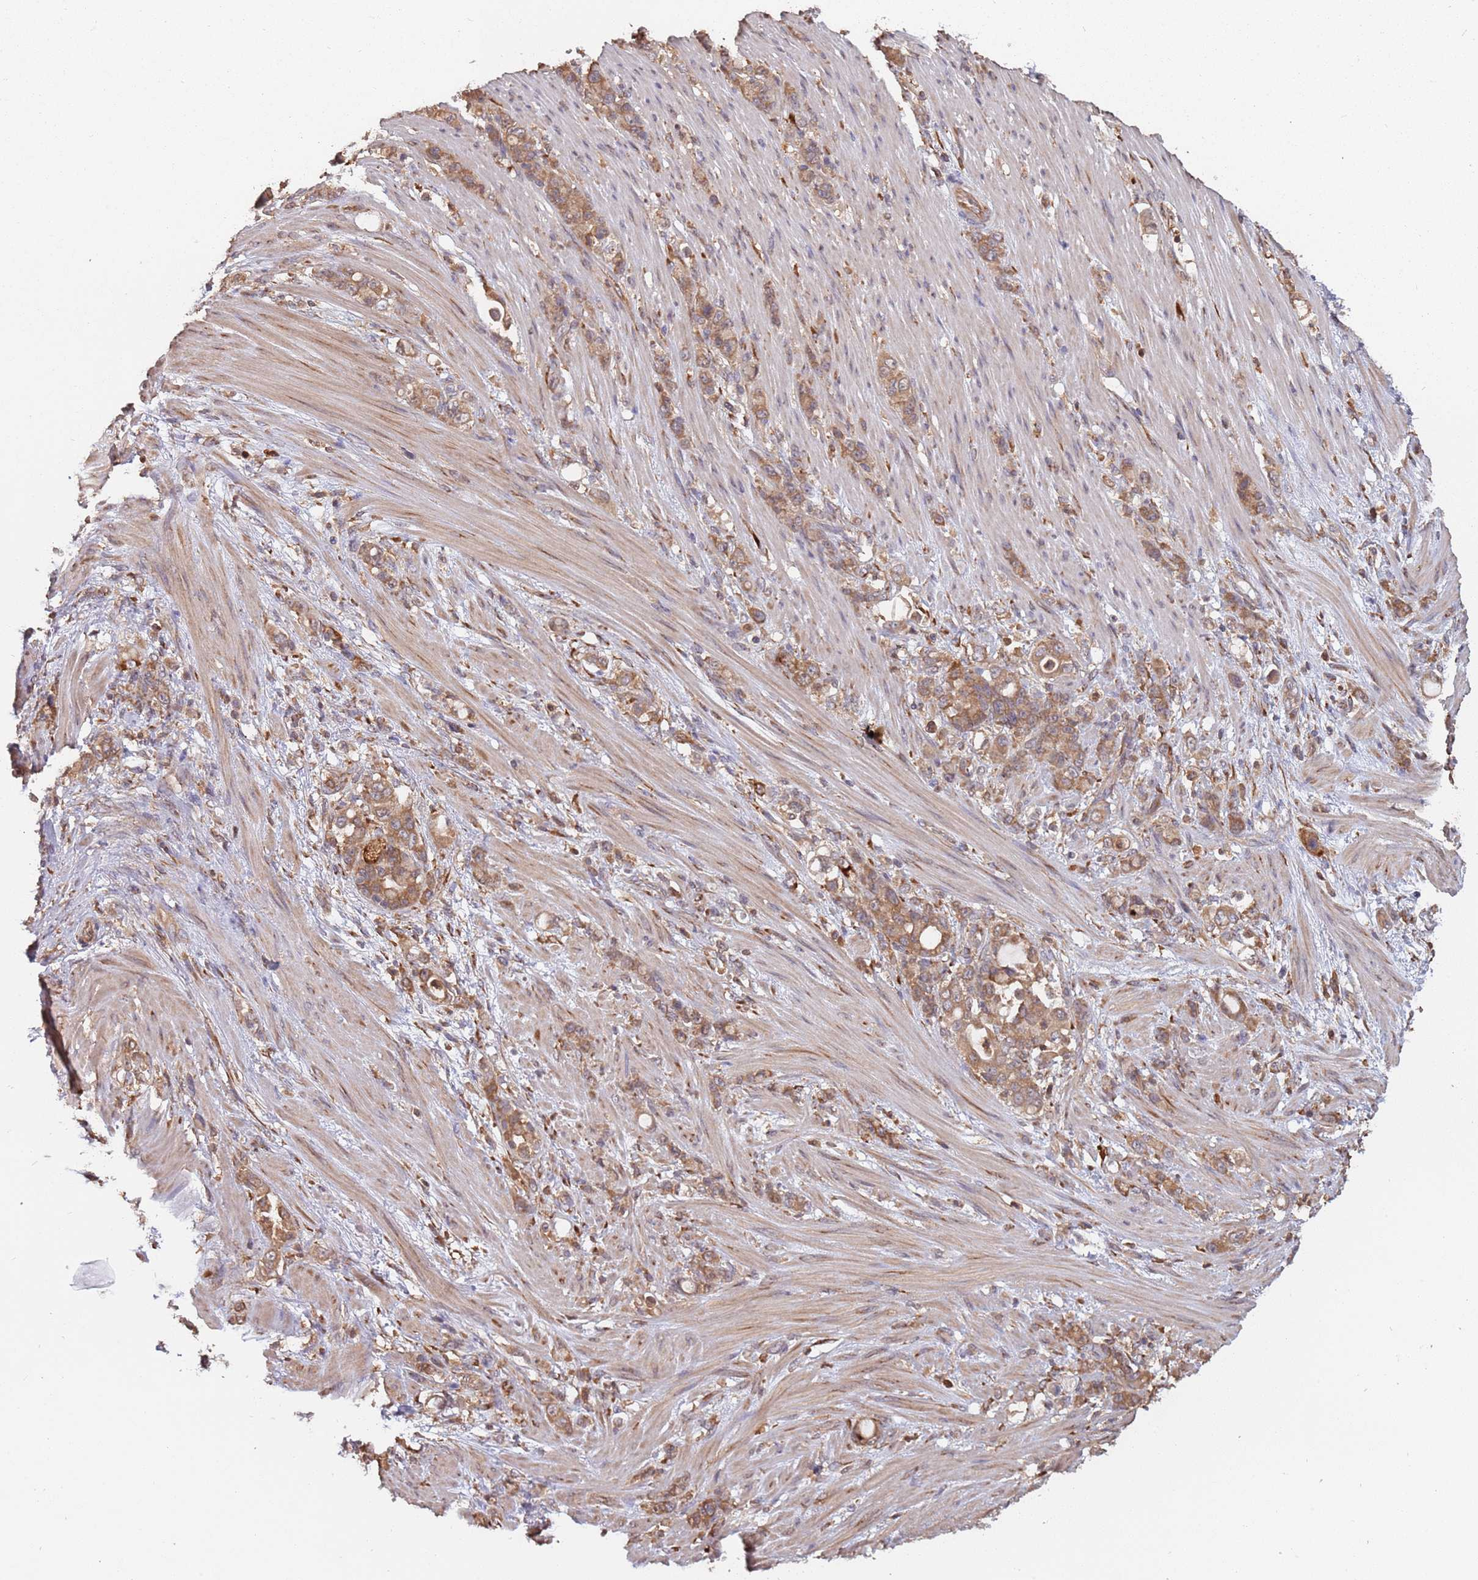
{"staining": {"intensity": "moderate", "quantity": ">75%", "location": "cytoplasmic/membranous"}, "tissue": "stomach cancer", "cell_type": "Tumor cells", "image_type": "cancer", "snomed": [{"axis": "morphology", "description": "Normal tissue, NOS"}, {"axis": "morphology", "description": "Adenocarcinoma, NOS"}, {"axis": "topography", "description": "Stomach"}], "caption": "Stomach cancer stained for a protein shows moderate cytoplasmic/membranous positivity in tumor cells. (Stains: DAB (3,3'-diaminobenzidine) in brown, nuclei in blue, Microscopy: brightfield microscopy at high magnification).", "gene": "COG4", "patient": {"sex": "female", "age": 79}}